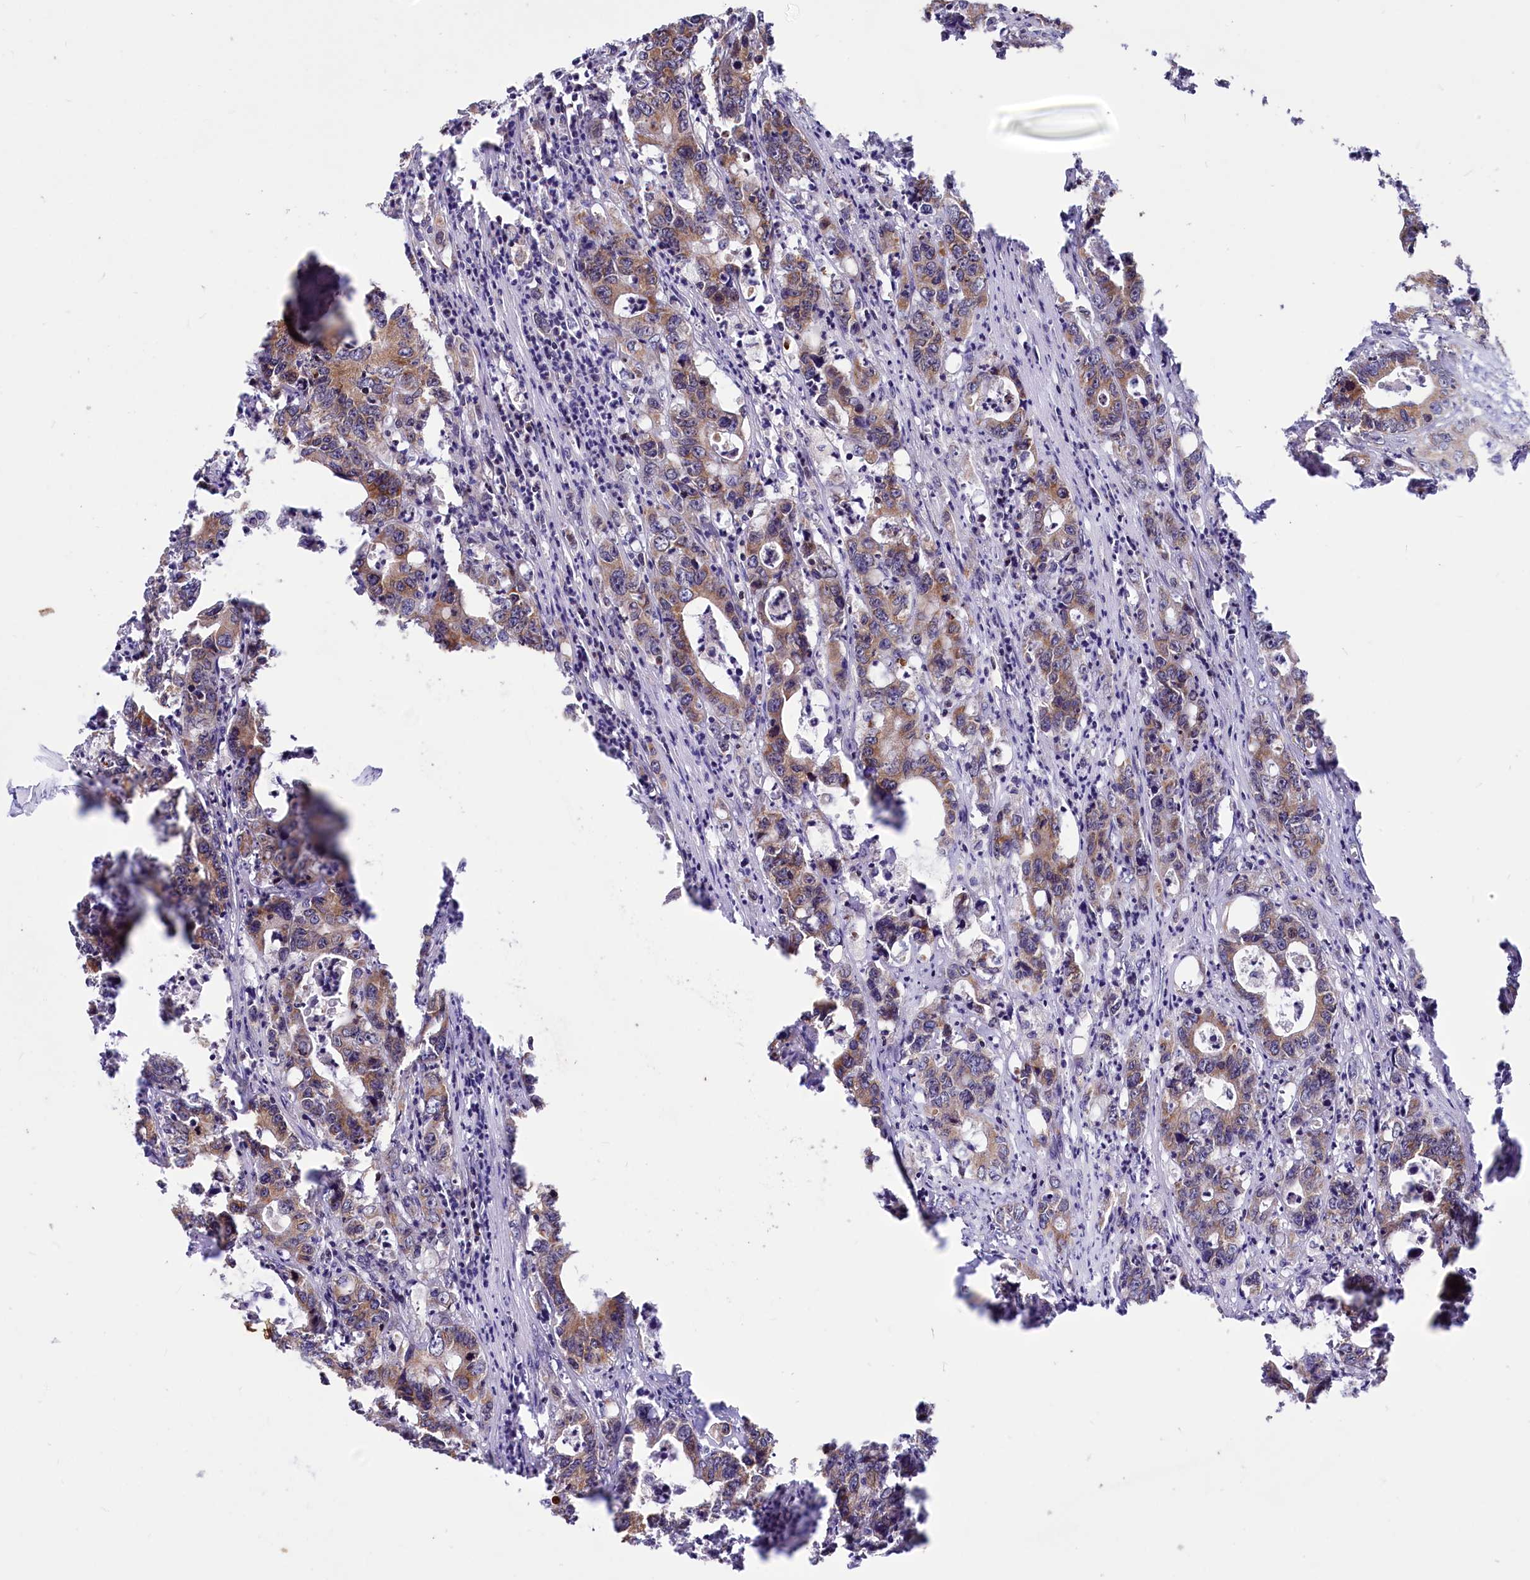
{"staining": {"intensity": "weak", "quantity": ">75%", "location": "cytoplasmic/membranous"}, "tissue": "colorectal cancer", "cell_type": "Tumor cells", "image_type": "cancer", "snomed": [{"axis": "morphology", "description": "Adenocarcinoma, NOS"}, {"axis": "topography", "description": "Colon"}], "caption": "The image displays a brown stain indicating the presence of a protein in the cytoplasmic/membranous of tumor cells in colorectal cancer.", "gene": "PHC3", "patient": {"sex": "female", "age": 75}}